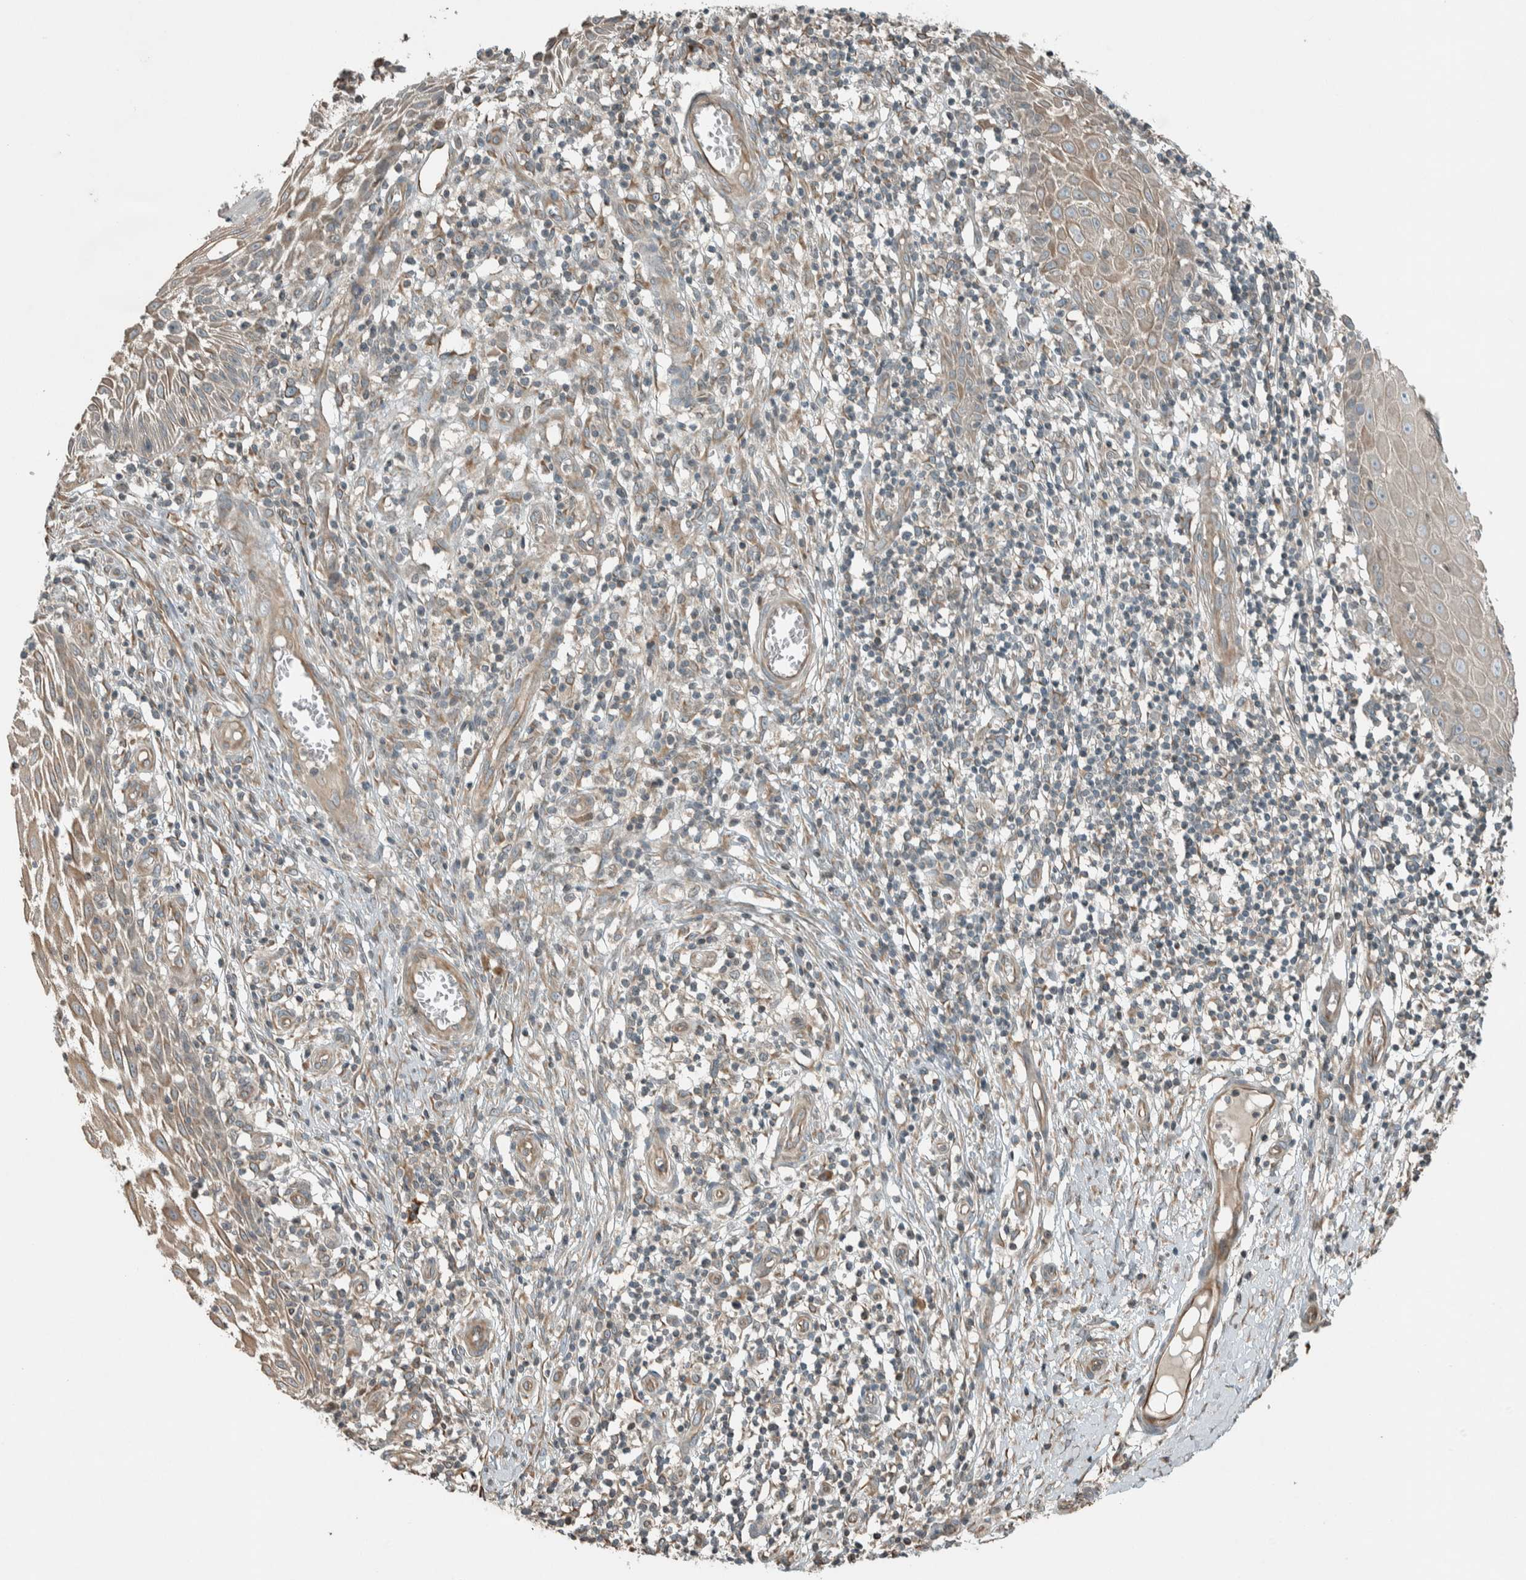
{"staining": {"intensity": "weak", "quantity": "<25%", "location": "cytoplasmic/membranous"}, "tissue": "skin cancer", "cell_type": "Tumor cells", "image_type": "cancer", "snomed": [{"axis": "morphology", "description": "Squamous cell carcinoma, NOS"}, {"axis": "topography", "description": "Skin"}], "caption": "Immunohistochemical staining of human skin cancer reveals no significant staining in tumor cells.", "gene": "SEL1L", "patient": {"sex": "female", "age": 73}}